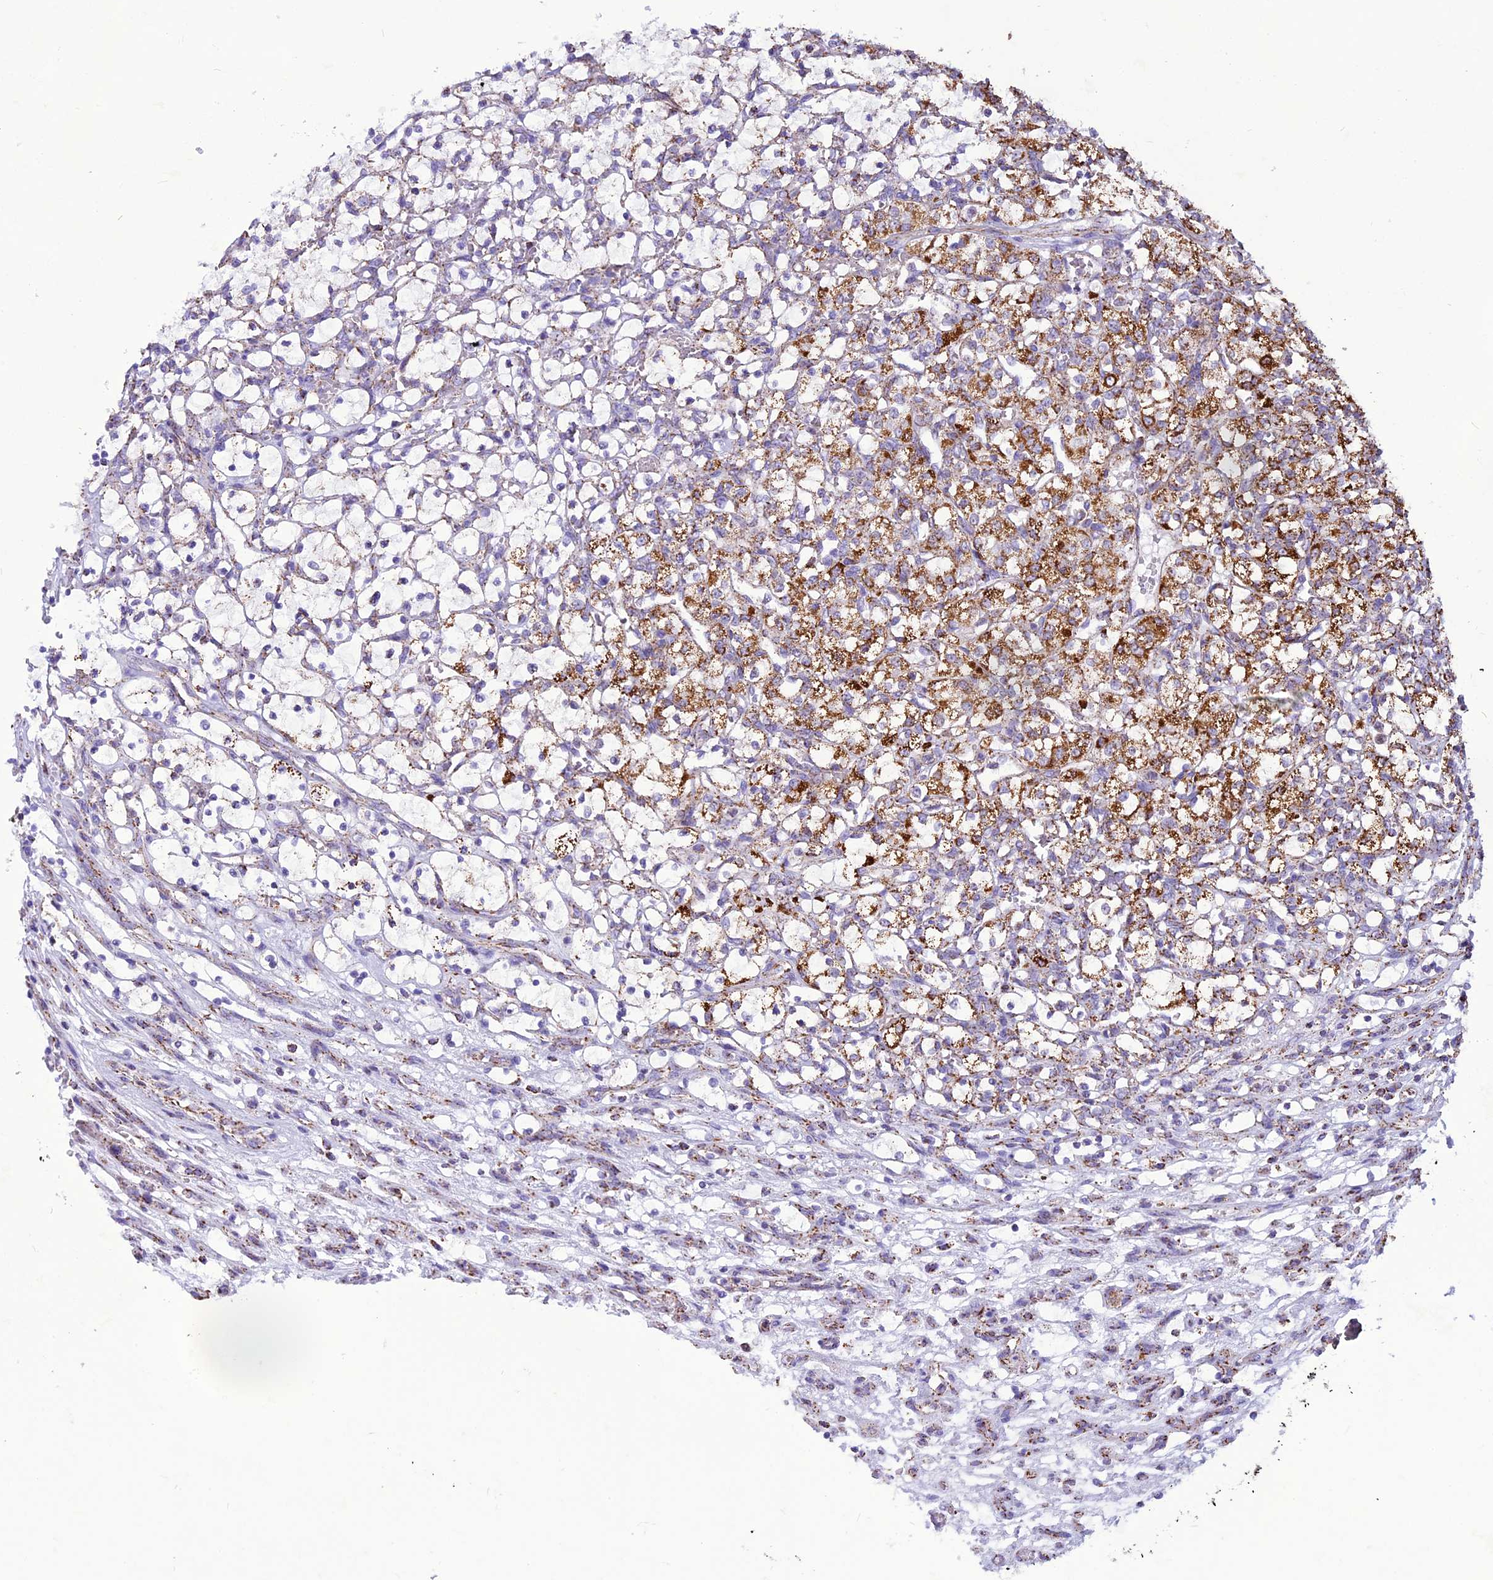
{"staining": {"intensity": "moderate", "quantity": "<25%", "location": "cytoplasmic/membranous"}, "tissue": "renal cancer", "cell_type": "Tumor cells", "image_type": "cancer", "snomed": [{"axis": "morphology", "description": "Adenocarcinoma, NOS"}, {"axis": "topography", "description": "Kidney"}], "caption": "Renal adenocarcinoma stained with immunohistochemistry (IHC) reveals moderate cytoplasmic/membranous positivity in about <25% of tumor cells. The staining was performed using DAB (3,3'-diaminobenzidine), with brown indicating positive protein expression. Nuclei are stained blue with hematoxylin.", "gene": "ICA1L", "patient": {"sex": "female", "age": 69}}